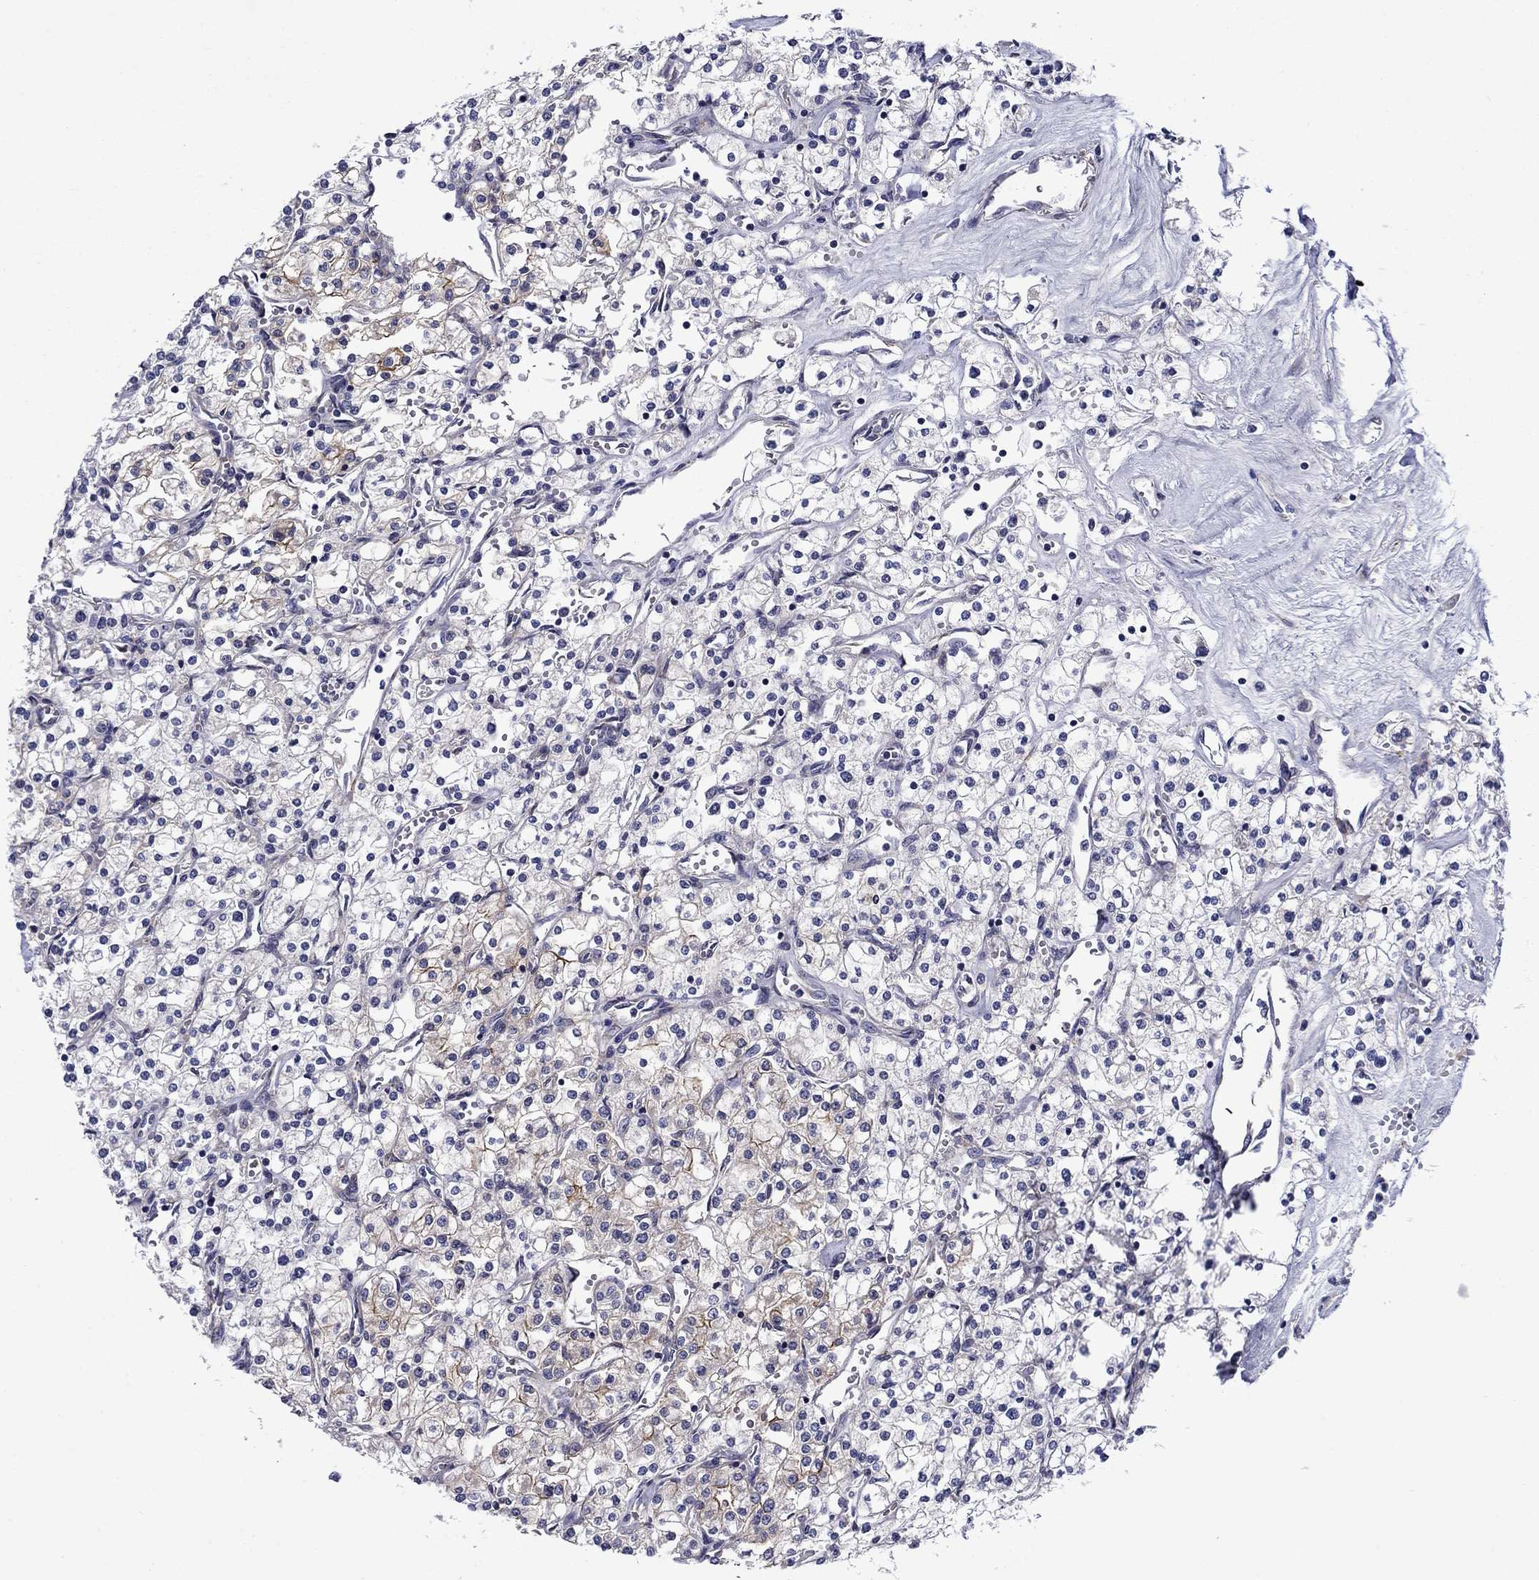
{"staining": {"intensity": "moderate", "quantity": "<25%", "location": "cytoplasmic/membranous"}, "tissue": "renal cancer", "cell_type": "Tumor cells", "image_type": "cancer", "snomed": [{"axis": "morphology", "description": "Adenocarcinoma, NOS"}, {"axis": "topography", "description": "Kidney"}], "caption": "Renal cancer stained with immunohistochemistry (IHC) displays moderate cytoplasmic/membranous staining in about <25% of tumor cells.", "gene": "LMO7", "patient": {"sex": "male", "age": 80}}